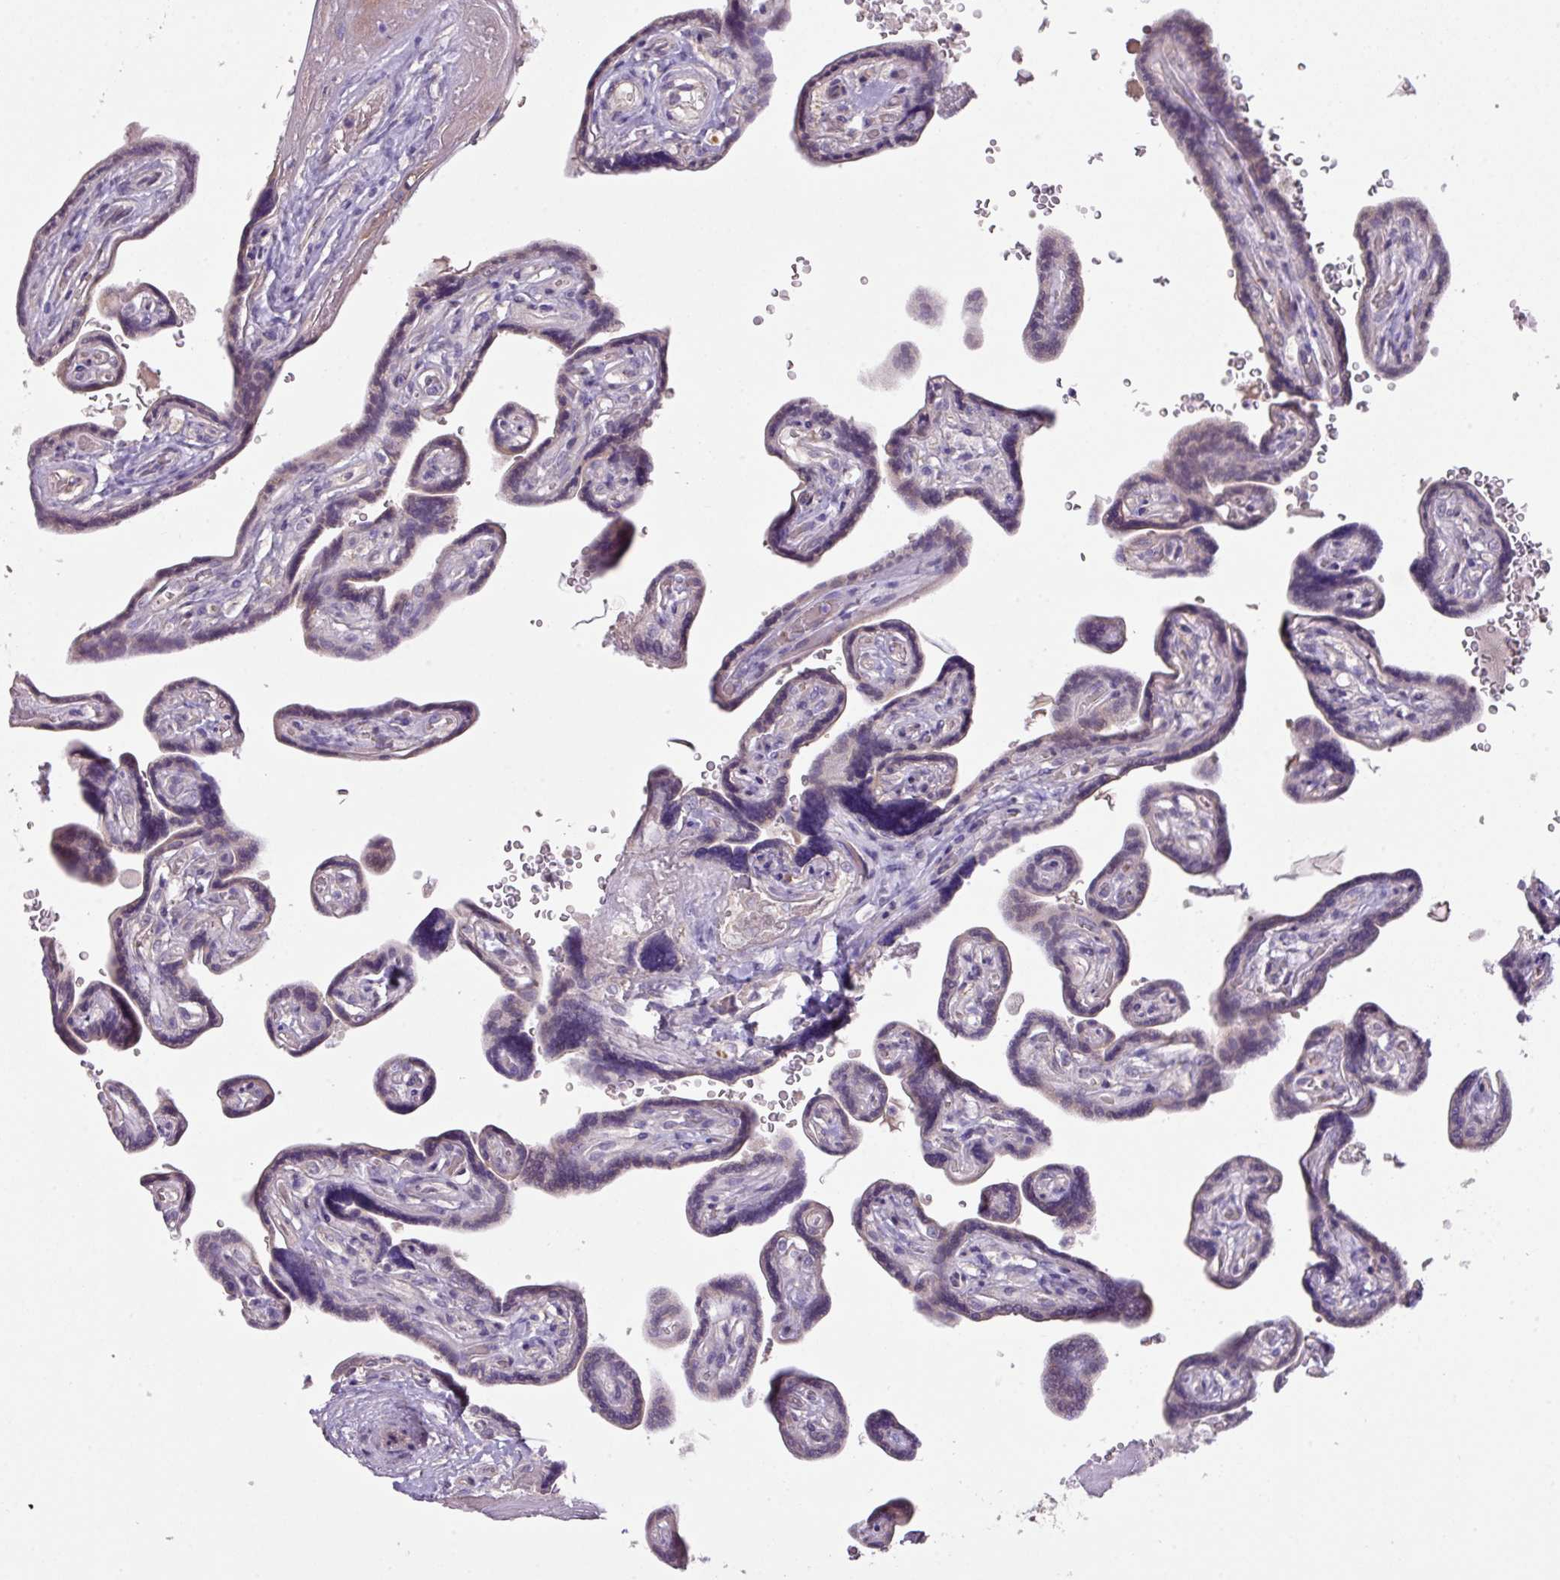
{"staining": {"intensity": "negative", "quantity": "none", "location": "none"}, "tissue": "placenta", "cell_type": "Decidual cells", "image_type": "normal", "snomed": [{"axis": "morphology", "description": "Normal tissue, NOS"}, {"axis": "topography", "description": "Placenta"}], "caption": "The immunohistochemistry (IHC) image has no significant expression in decidual cells of placenta.", "gene": "PRADC1", "patient": {"sex": "female", "age": 32}}